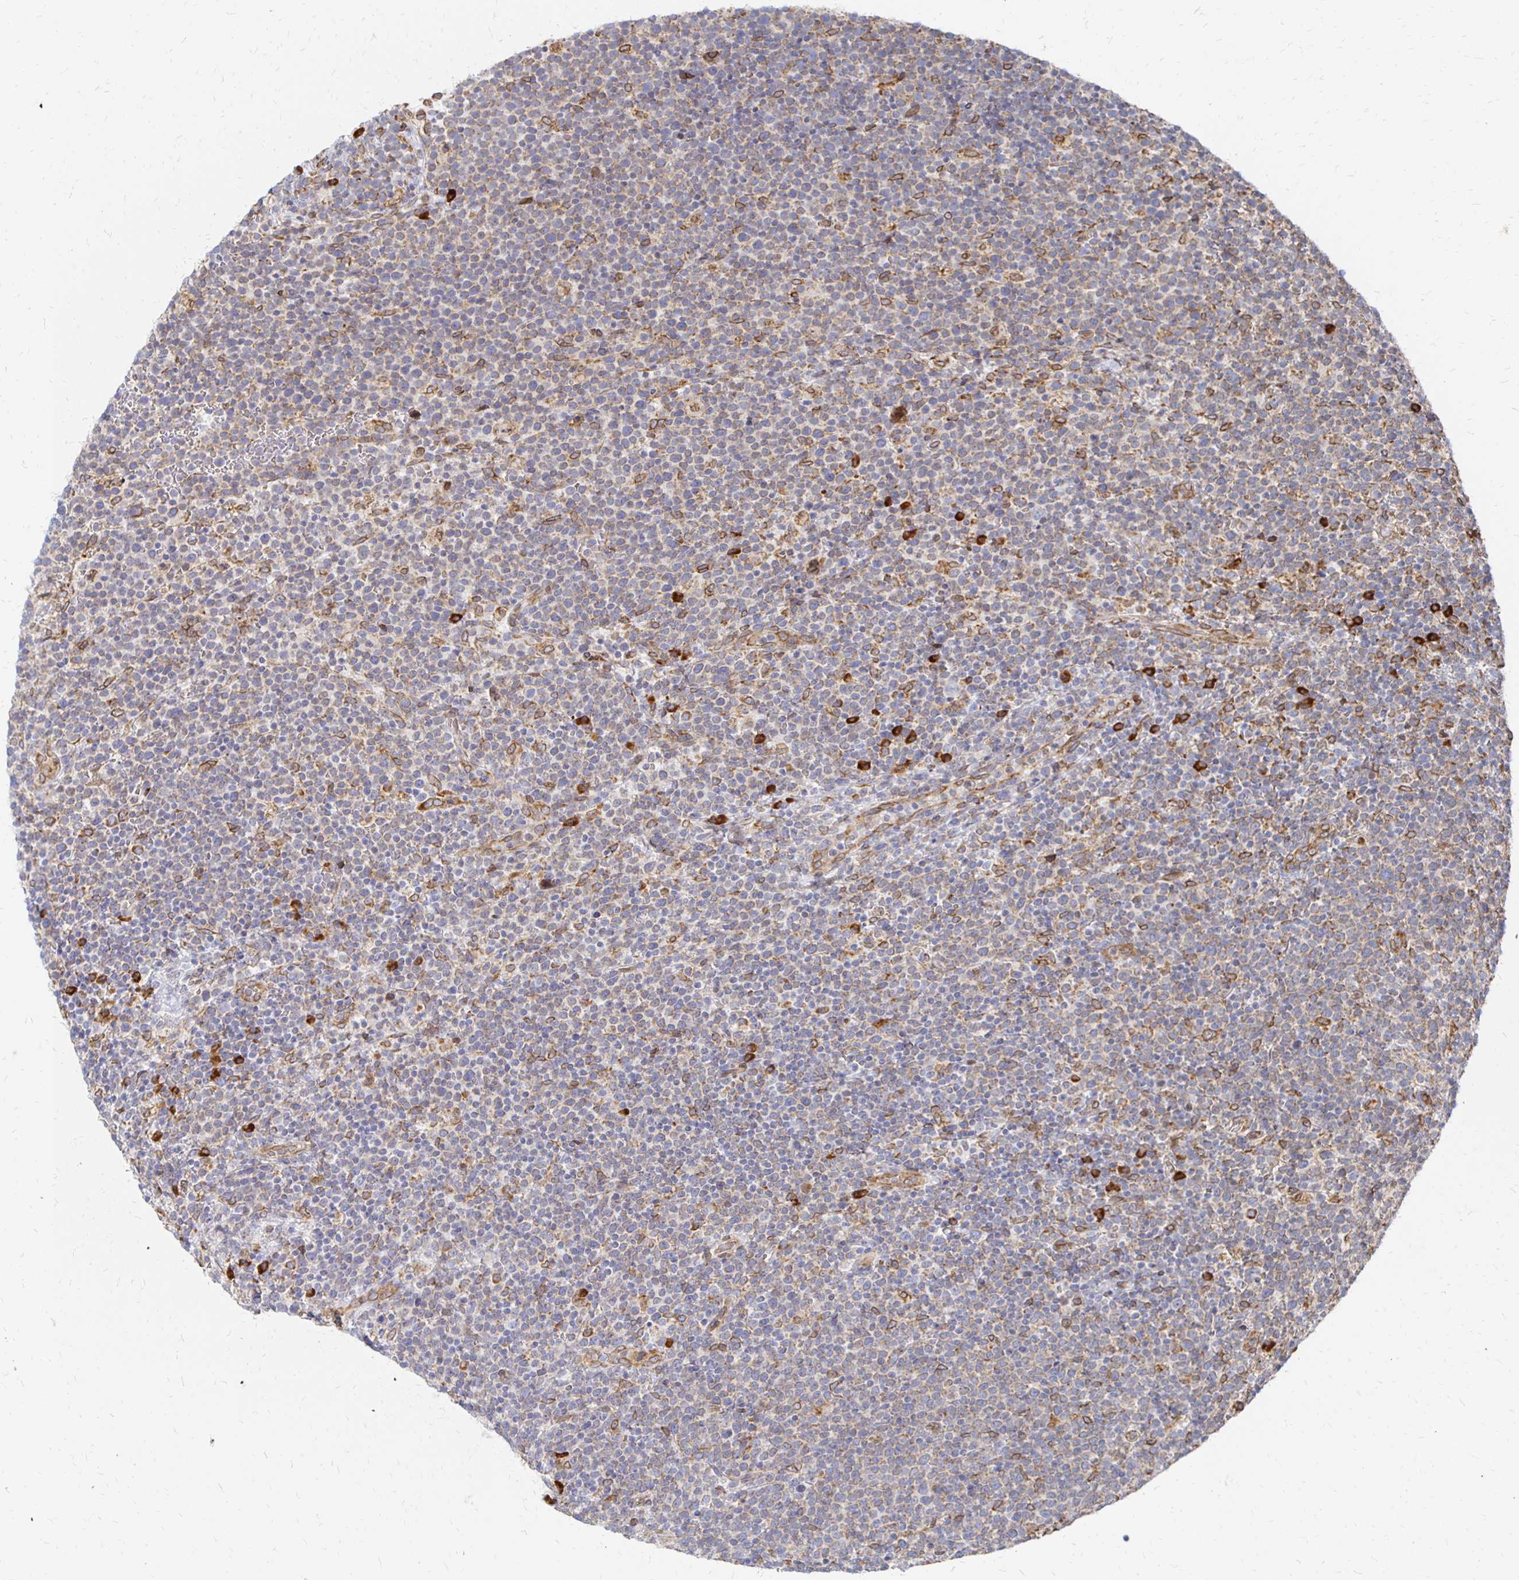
{"staining": {"intensity": "moderate", "quantity": "<25%", "location": "cytoplasmic/membranous,nuclear"}, "tissue": "lymphoma", "cell_type": "Tumor cells", "image_type": "cancer", "snomed": [{"axis": "morphology", "description": "Malignant lymphoma, non-Hodgkin's type, High grade"}, {"axis": "topography", "description": "Lymph node"}], "caption": "The histopathology image displays staining of lymphoma, revealing moderate cytoplasmic/membranous and nuclear protein staining (brown color) within tumor cells.", "gene": "PELI3", "patient": {"sex": "male", "age": 61}}